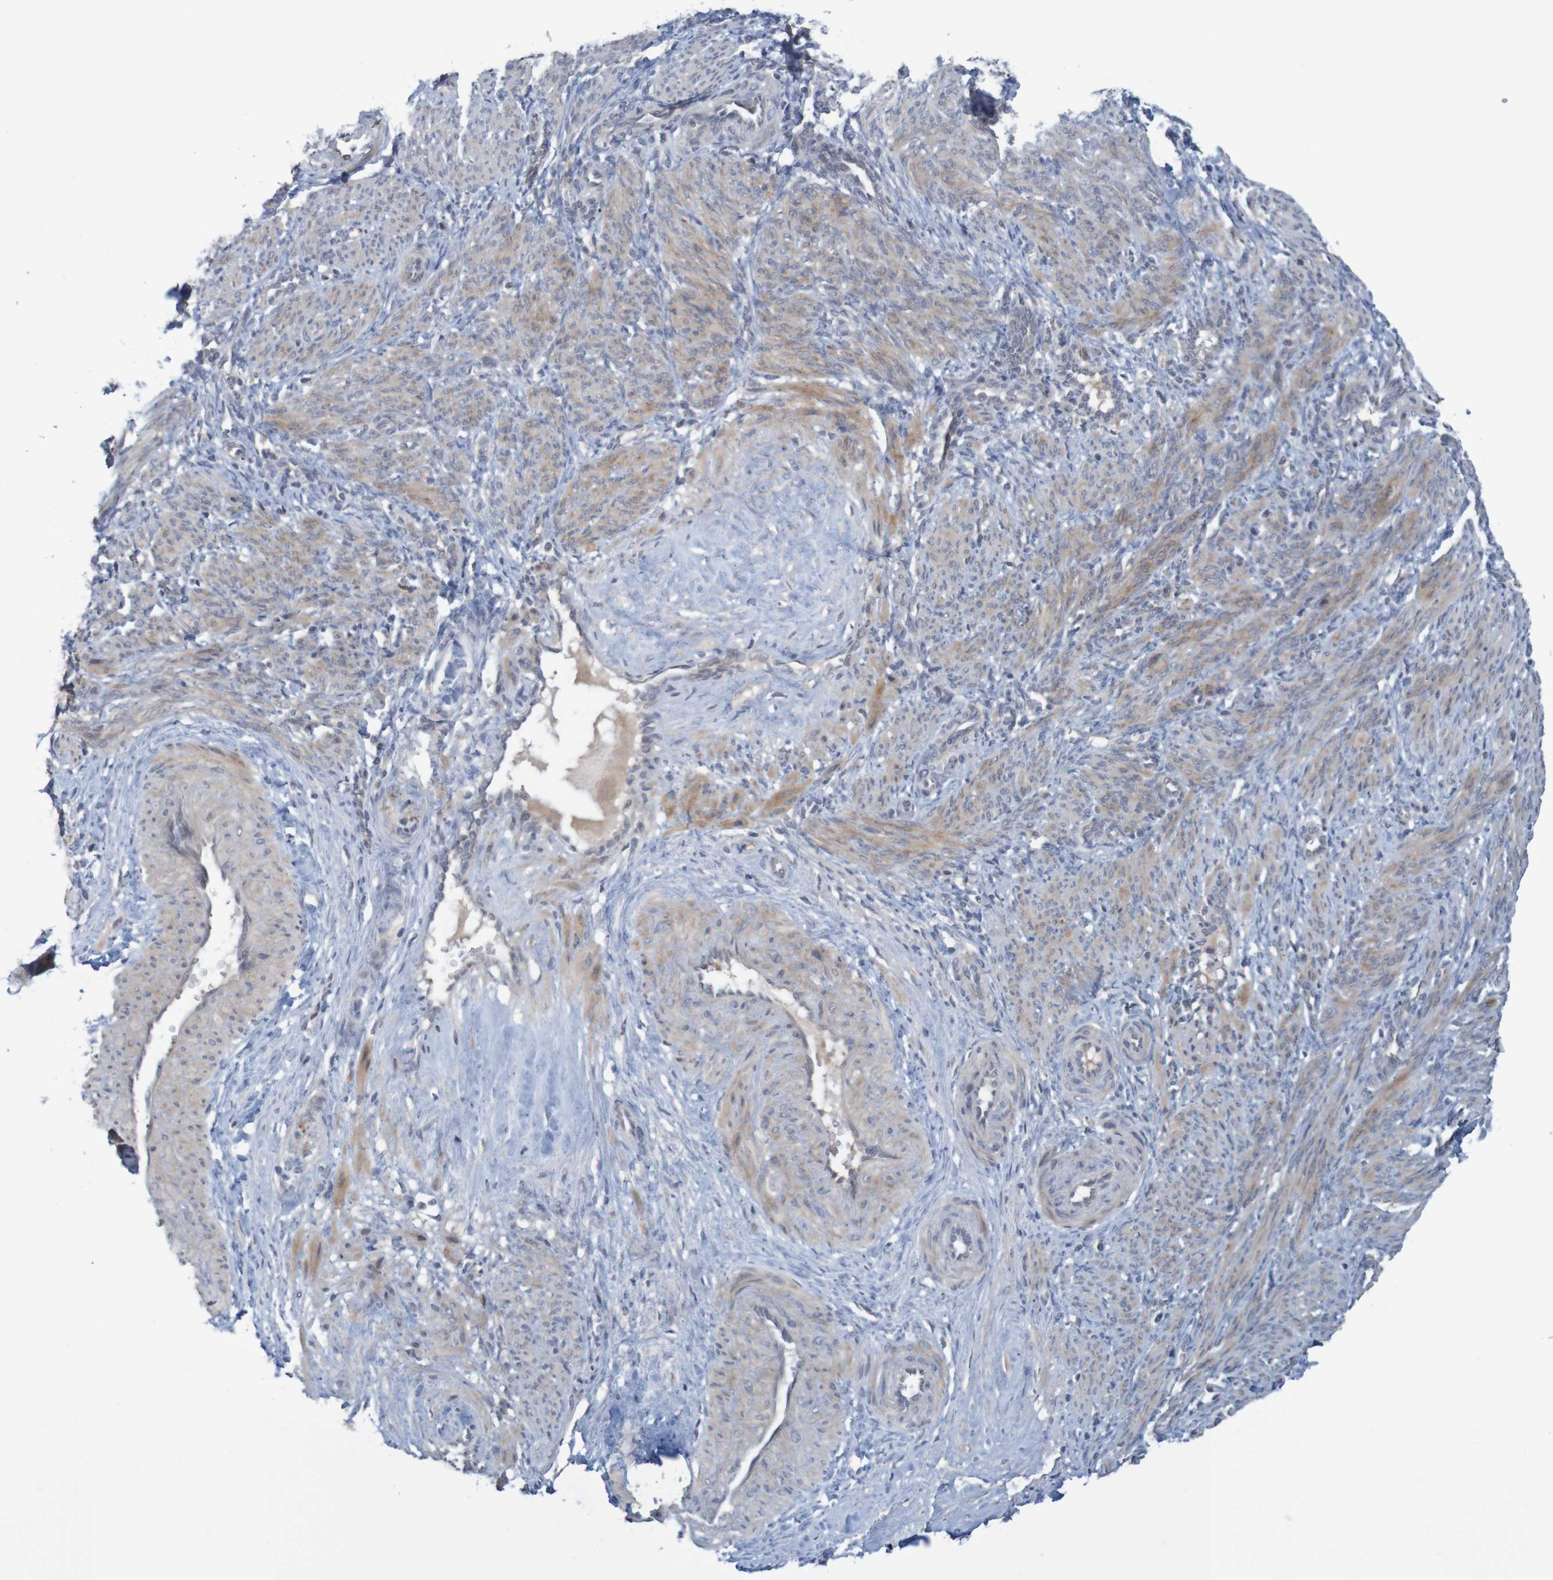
{"staining": {"intensity": "weak", "quantity": ">75%", "location": "cytoplasmic/membranous"}, "tissue": "smooth muscle", "cell_type": "Smooth muscle cells", "image_type": "normal", "snomed": [{"axis": "morphology", "description": "Normal tissue, NOS"}, {"axis": "topography", "description": "Endometrium"}], "caption": "Weak cytoplasmic/membranous staining is identified in approximately >75% of smooth muscle cells in benign smooth muscle.", "gene": "ANKK1", "patient": {"sex": "female", "age": 33}}